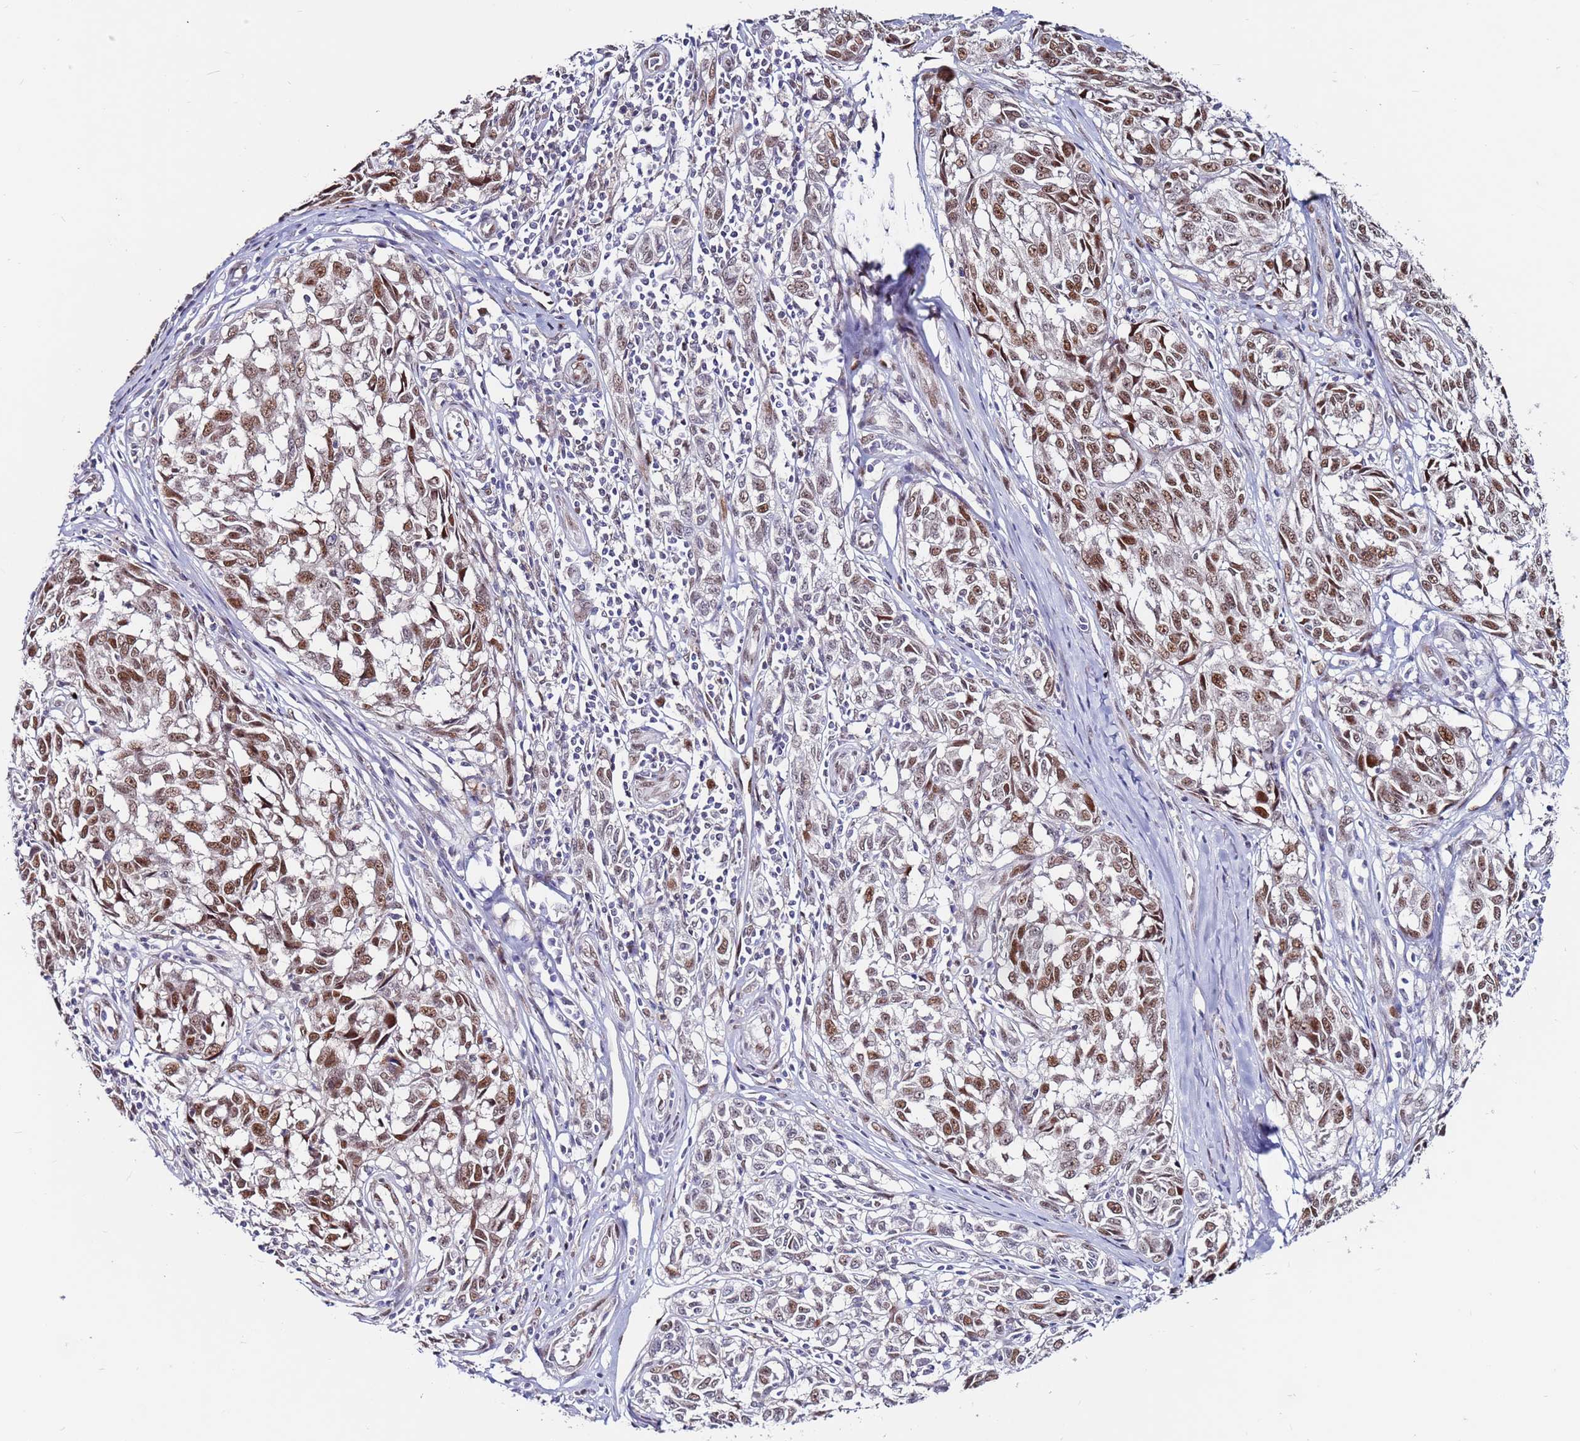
{"staining": {"intensity": "moderate", "quantity": ">75%", "location": "nuclear"}, "tissue": "melanoma", "cell_type": "Tumor cells", "image_type": "cancer", "snomed": [{"axis": "morphology", "description": "Malignant melanoma, NOS"}, {"axis": "topography", "description": "Skin"}], "caption": "Melanoma stained with DAB (3,3'-diaminobenzidine) immunohistochemistry displays medium levels of moderate nuclear staining in approximately >75% of tumor cells. The protein of interest is stained brown, and the nuclei are stained in blue (DAB (3,3'-diaminobenzidine) IHC with brightfield microscopy, high magnification).", "gene": "FBXO27", "patient": {"sex": "female", "age": 64}}